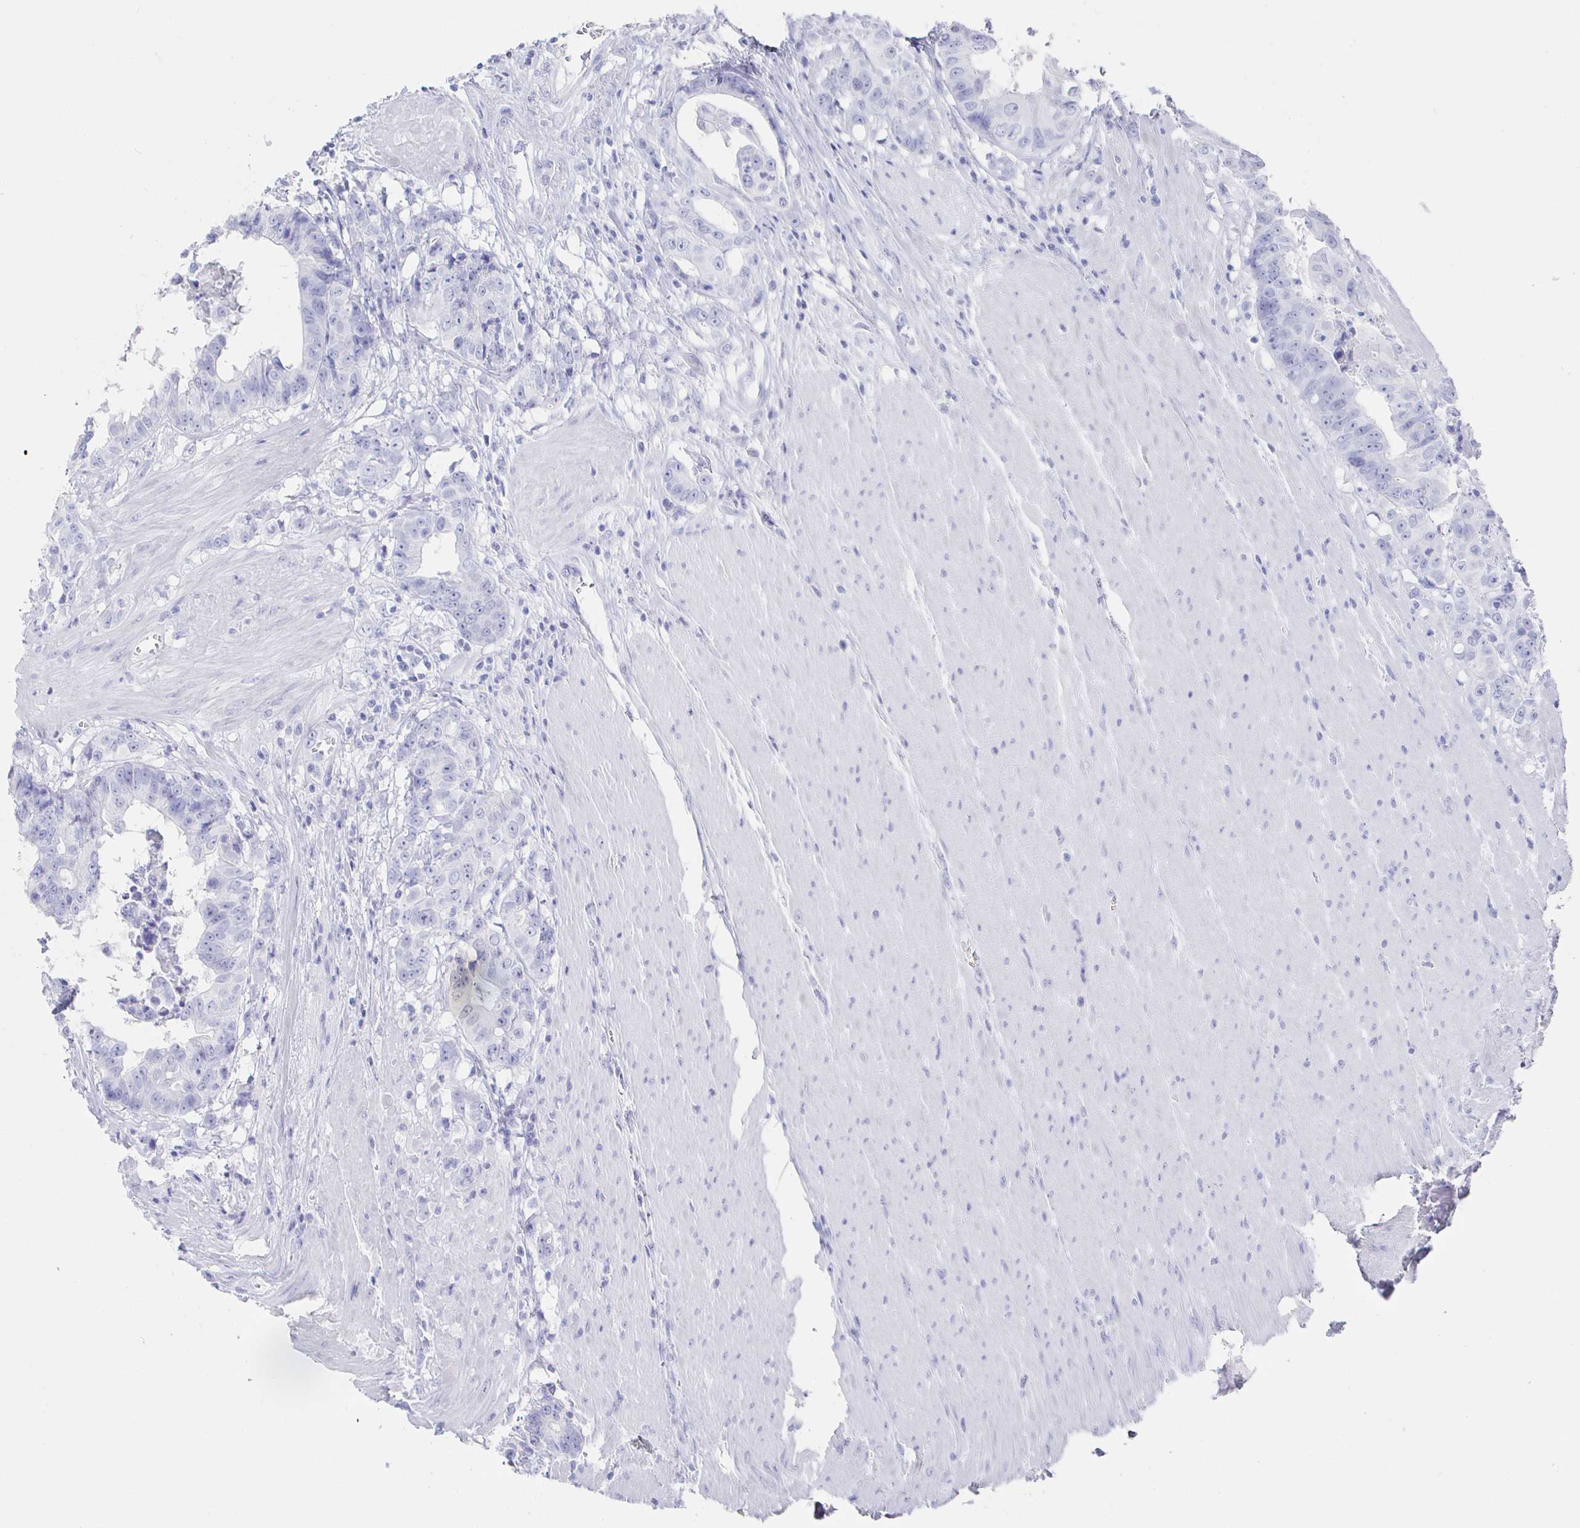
{"staining": {"intensity": "negative", "quantity": "none", "location": "none"}, "tissue": "colorectal cancer", "cell_type": "Tumor cells", "image_type": "cancer", "snomed": [{"axis": "morphology", "description": "Adenocarcinoma, NOS"}, {"axis": "topography", "description": "Rectum"}], "caption": "Tumor cells show no significant protein positivity in colorectal cancer.", "gene": "CLCA1", "patient": {"sex": "female", "age": 62}}